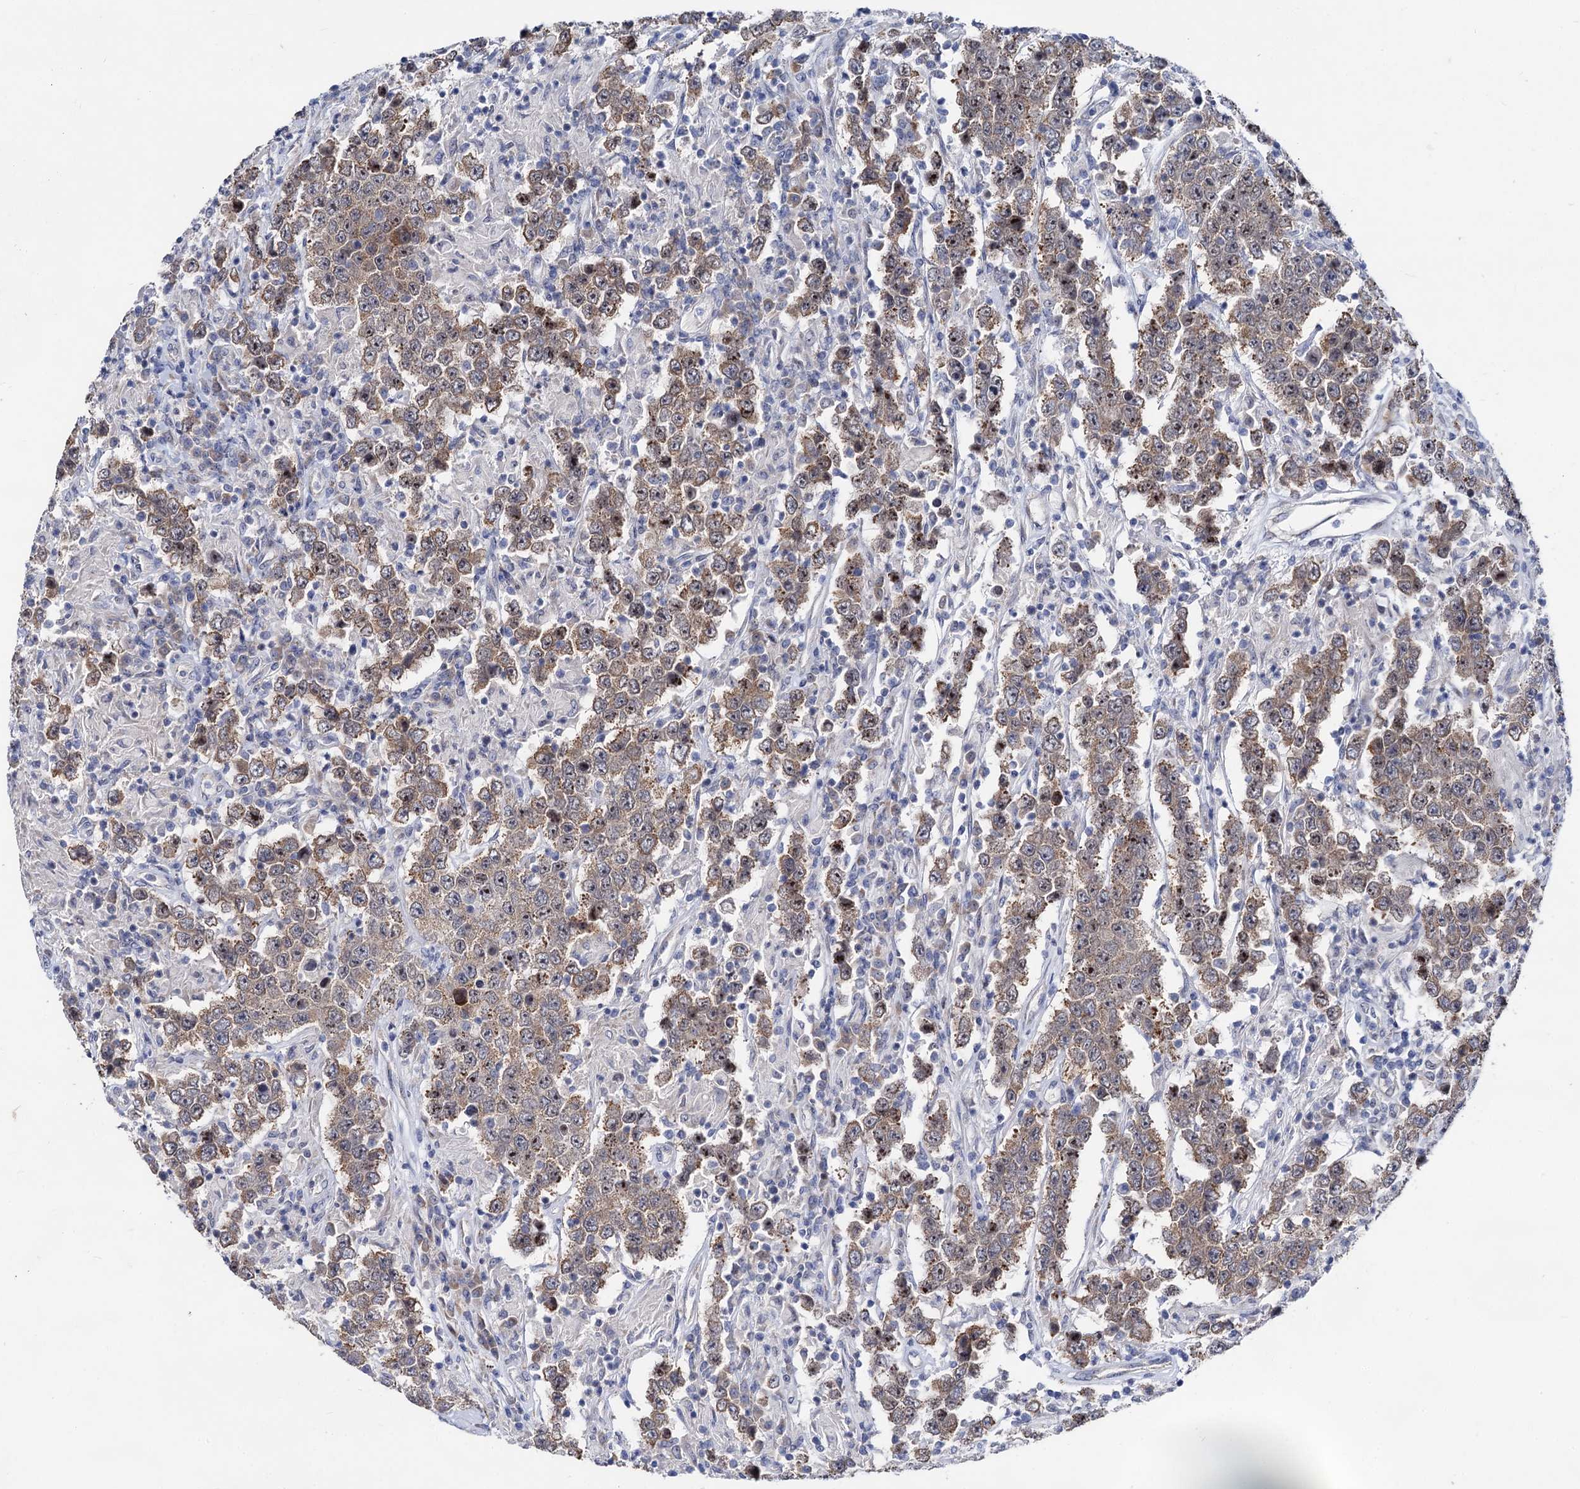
{"staining": {"intensity": "weak", "quantity": ">75%", "location": "cytoplasmic/membranous"}, "tissue": "testis cancer", "cell_type": "Tumor cells", "image_type": "cancer", "snomed": [{"axis": "morphology", "description": "Normal tissue, NOS"}, {"axis": "morphology", "description": "Urothelial carcinoma, High grade"}, {"axis": "morphology", "description": "Seminoma, NOS"}, {"axis": "morphology", "description": "Carcinoma, Embryonal, NOS"}, {"axis": "topography", "description": "Urinary bladder"}, {"axis": "topography", "description": "Testis"}], "caption": "A brown stain labels weak cytoplasmic/membranous staining of a protein in testis high-grade urothelial carcinoma tumor cells.", "gene": "CAPRIN2", "patient": {"sex": "male", "age": 41}}